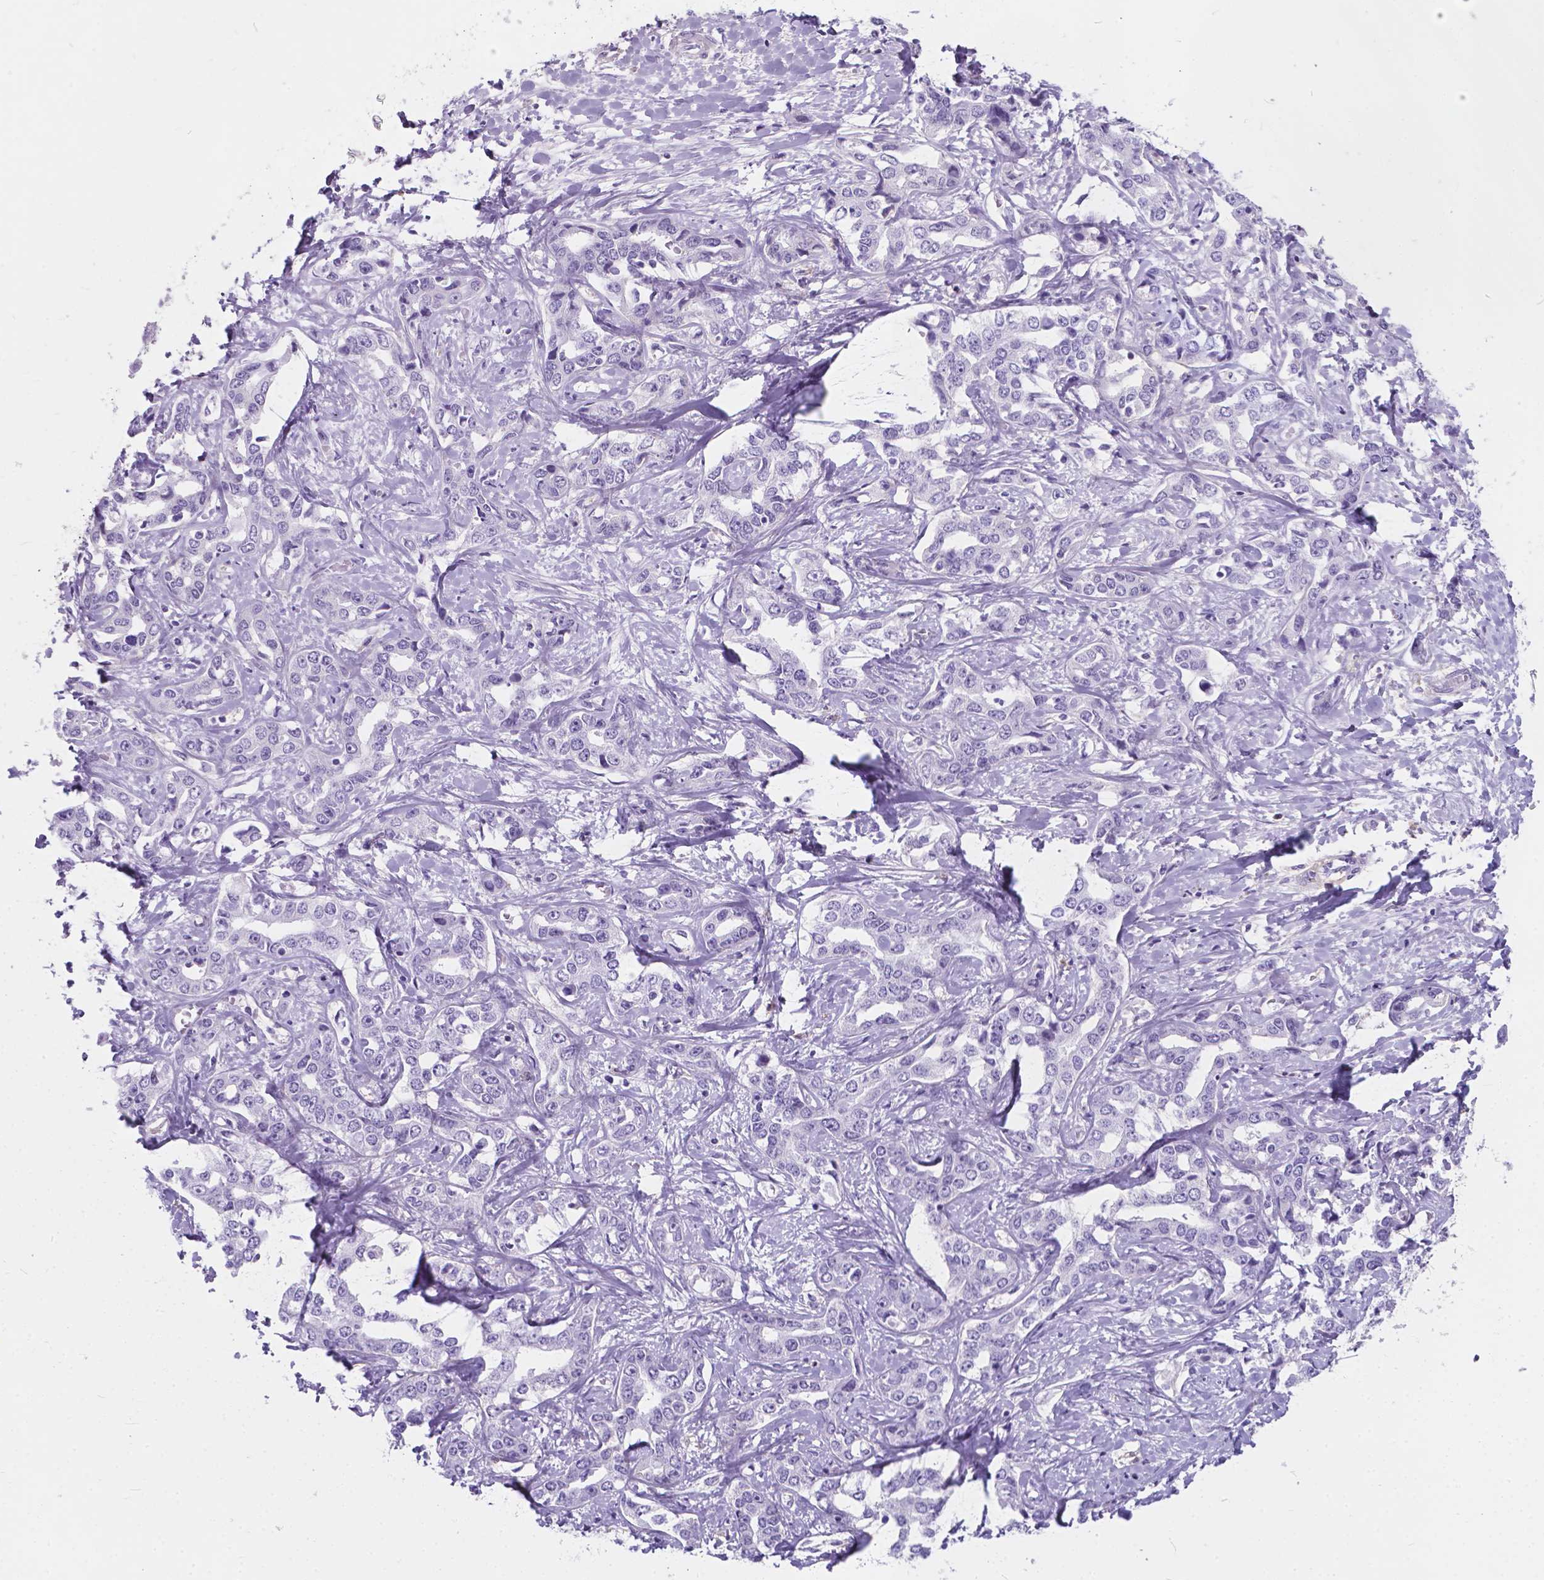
{"staining": {"intensity": "negative", "quantity": "none", "location": "none"}, "tissue": "liver cancer", "cell_type": "Tumor cells", "image_type": "cancer", "snomed": [{"axis": "morphology", "description": "Cholangiocarcinoma"}, {"axis": "topography", "description": "Liver"}], "caption": "DAB (3,3'-diaminobenzidine) immunohistochemical staining of liver cancer demonstrates no significant expression in tumor cells.", "gene": "KIAA0040", "patient": {"sex": "male", "age": 59}}